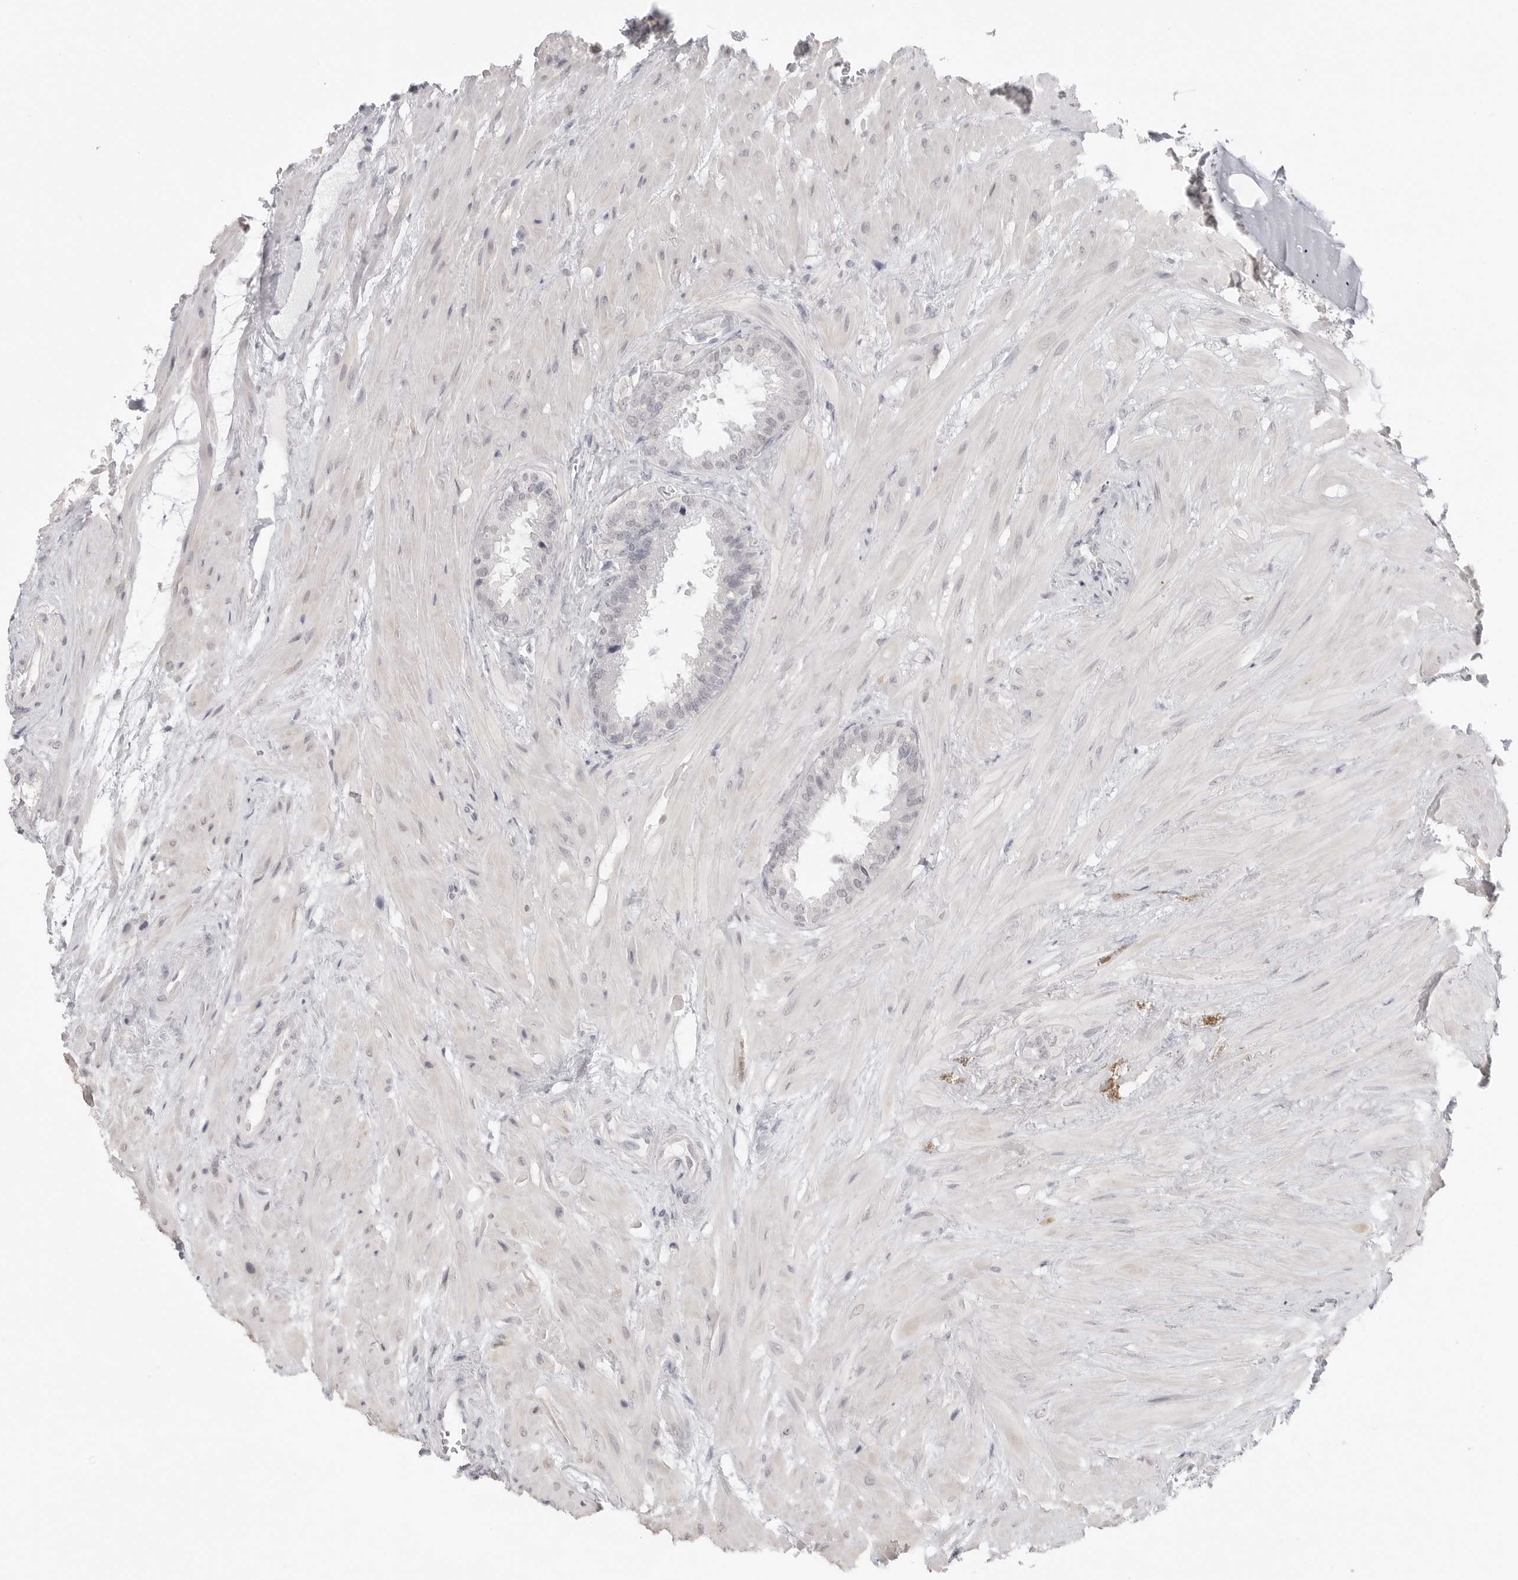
{"staining": {"intensity": "negative", "quantity": "none", "location": "none"}, "tissue": "seminal vesicle", "cell_type": "Glandular cells", "image_type": "normal", "snomed": [{"axis": "morphology", "description": "Normal tissue, NOS"}, {"axis": "topography", "description": "Seminal veicle"}], "caption": "Immunohistochemistry micrograph of benign seminal vesicle: seminal vesicle stained with DAB (3,3'-diaminobenzidine) shows no significant protein staining in glandular cells.", "gene": "KLK11", "patient": {"sex": "male", "age": 46}}